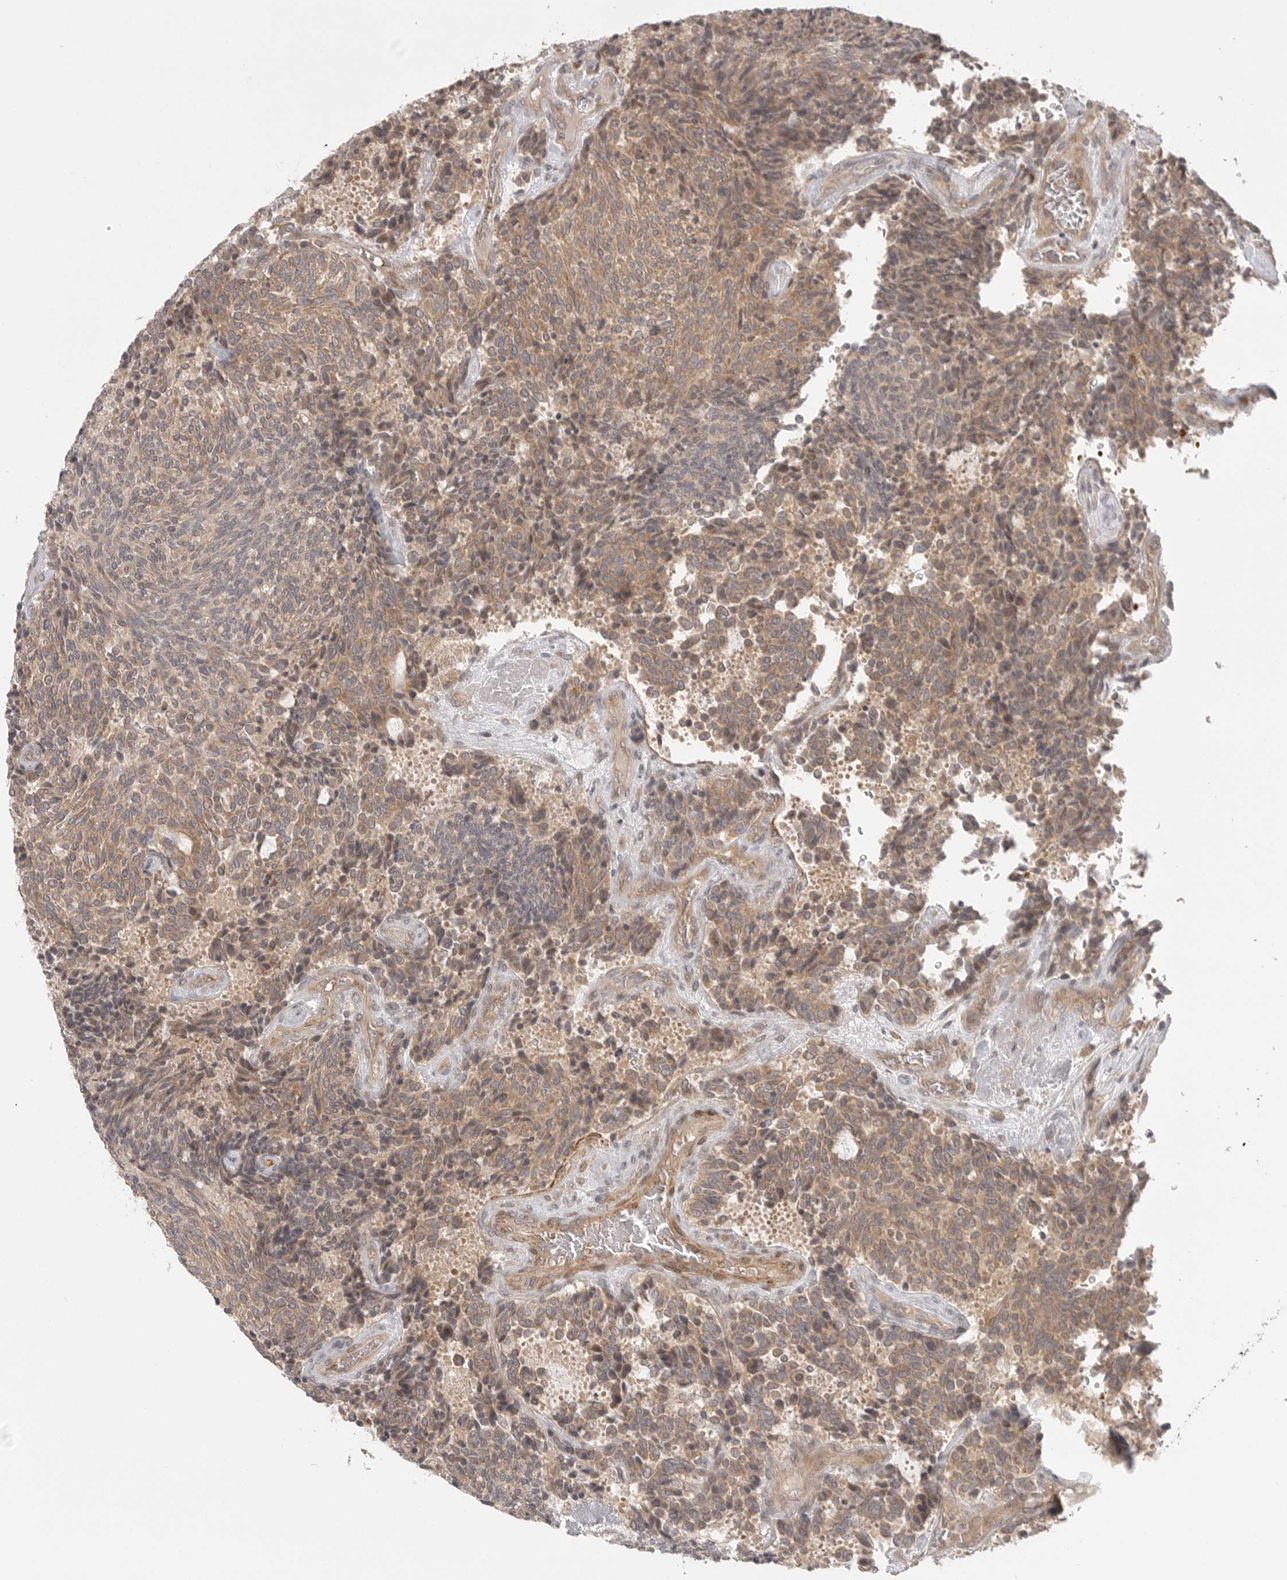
{"staining": {"intensity": "moderate", "quantity": ">75%", "location": "cytoplasmic/membranous"}, "tissue": "carcinoid", "cell_type": "Tumor cells", "image_type": "cancer", "snomed": [{"axis": "morphology", "description": "Carcinoid, malignant, NOS"}, {"axis": "topography", "description": "Pancreas"}], "caption": "Carcinoid tissue shows moderate cytoplasmic/membranous staining in approximately >75% of tumor cells, visualized by immunohistochemistry.", "gene": "CCPG1", "patient": {"sex": "female", "age": 54}}